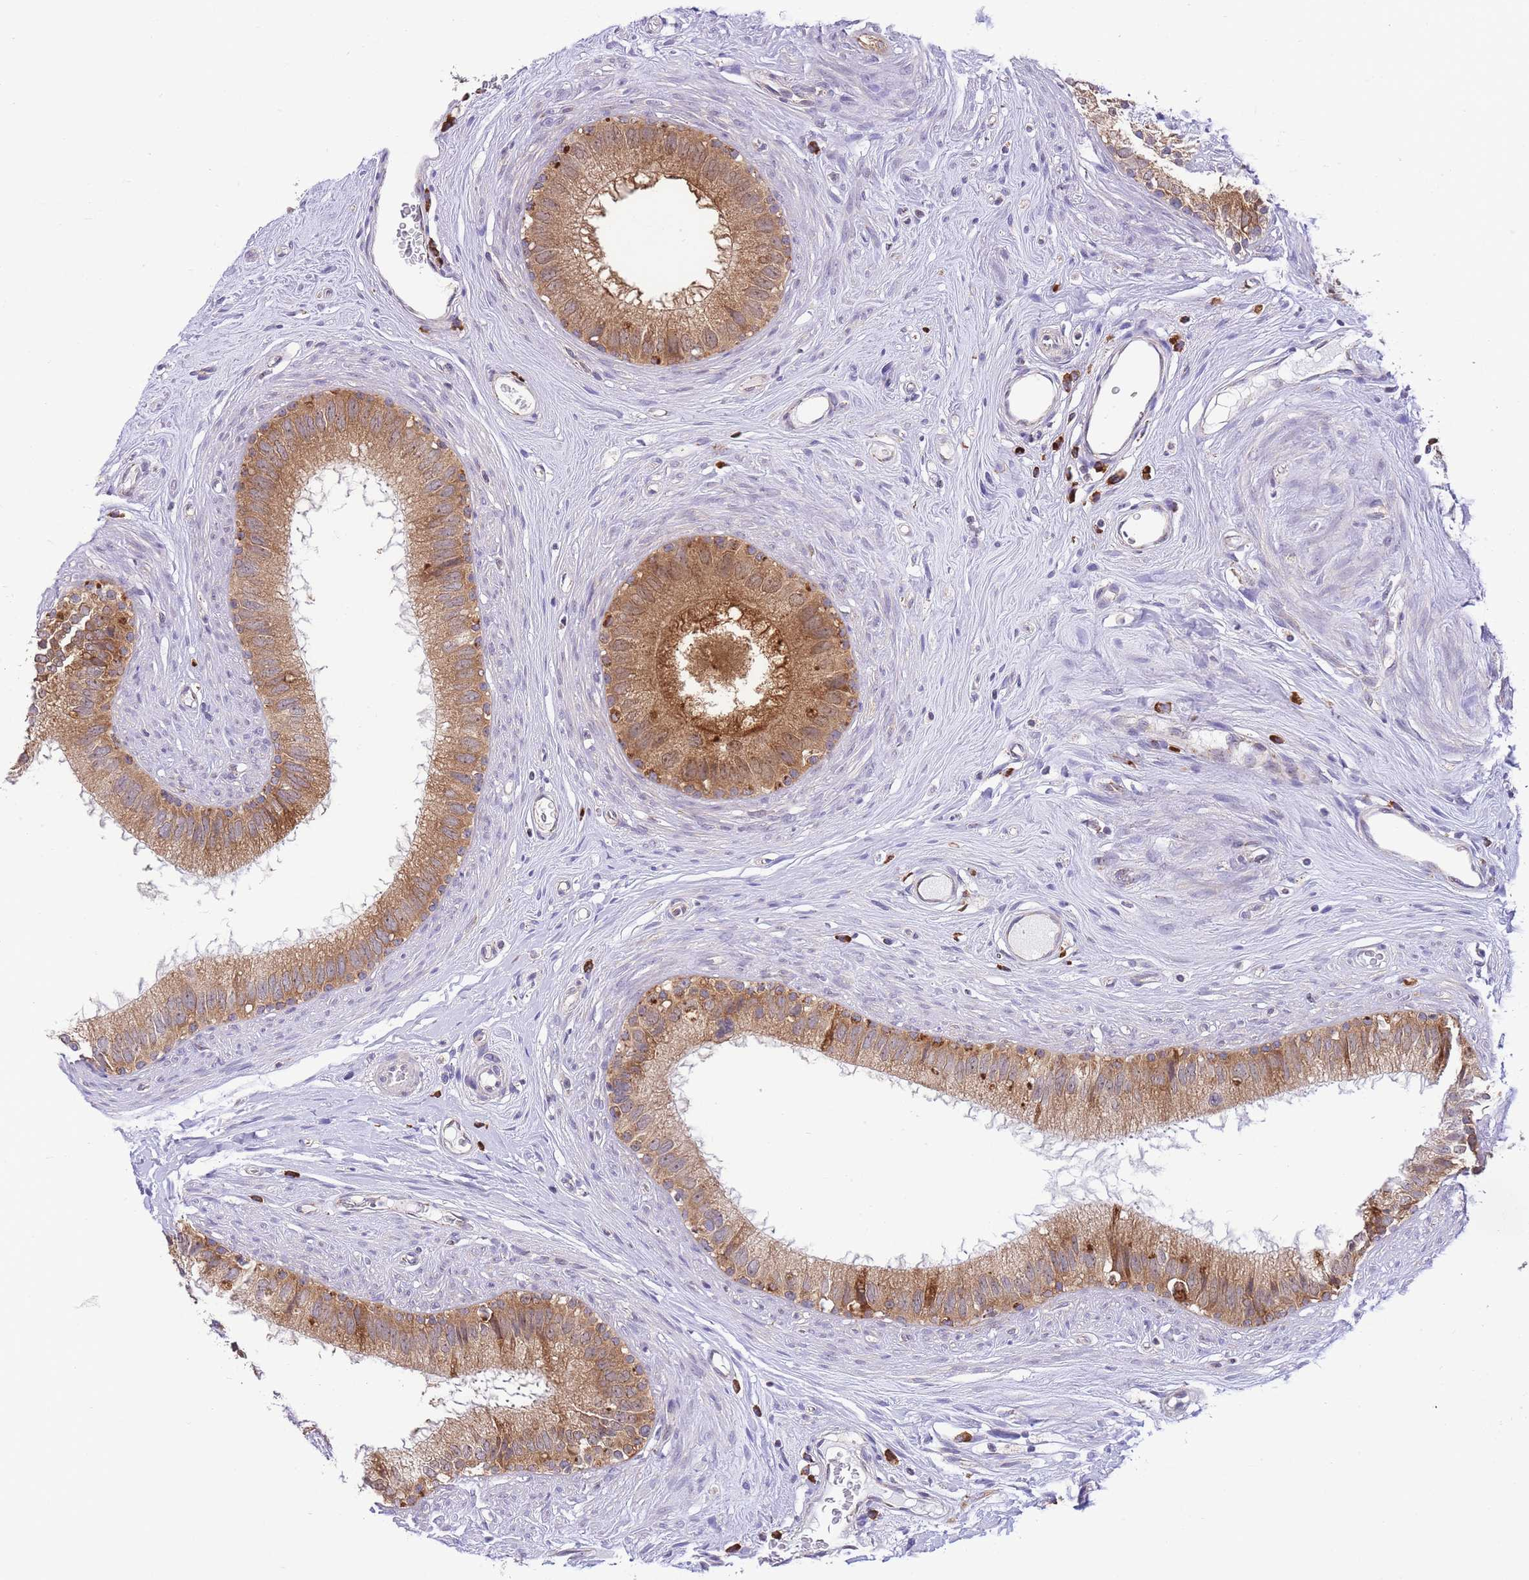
{"staining": {"intensity": "strong", "quantity": ">75%", "location": "cytoplasmic/membranous"}, "tissue": "epididymis", "cell_type": "Glandular cells", "image_type": "normal", "snomed": [{"axis": "morphology", "description": "Normal tissue, NOS"}, {"axis": "topography", "description": "Epididymis"}], "caption": "Approximately >75% of glandular cells in normal human epididymis demonstrate strong cytoplasmic/membranous protein positivity as visualized by brown immunohistochemical staining.", "gene": "EXOSC8", "patient": {"sex": "male", "age": 80}}